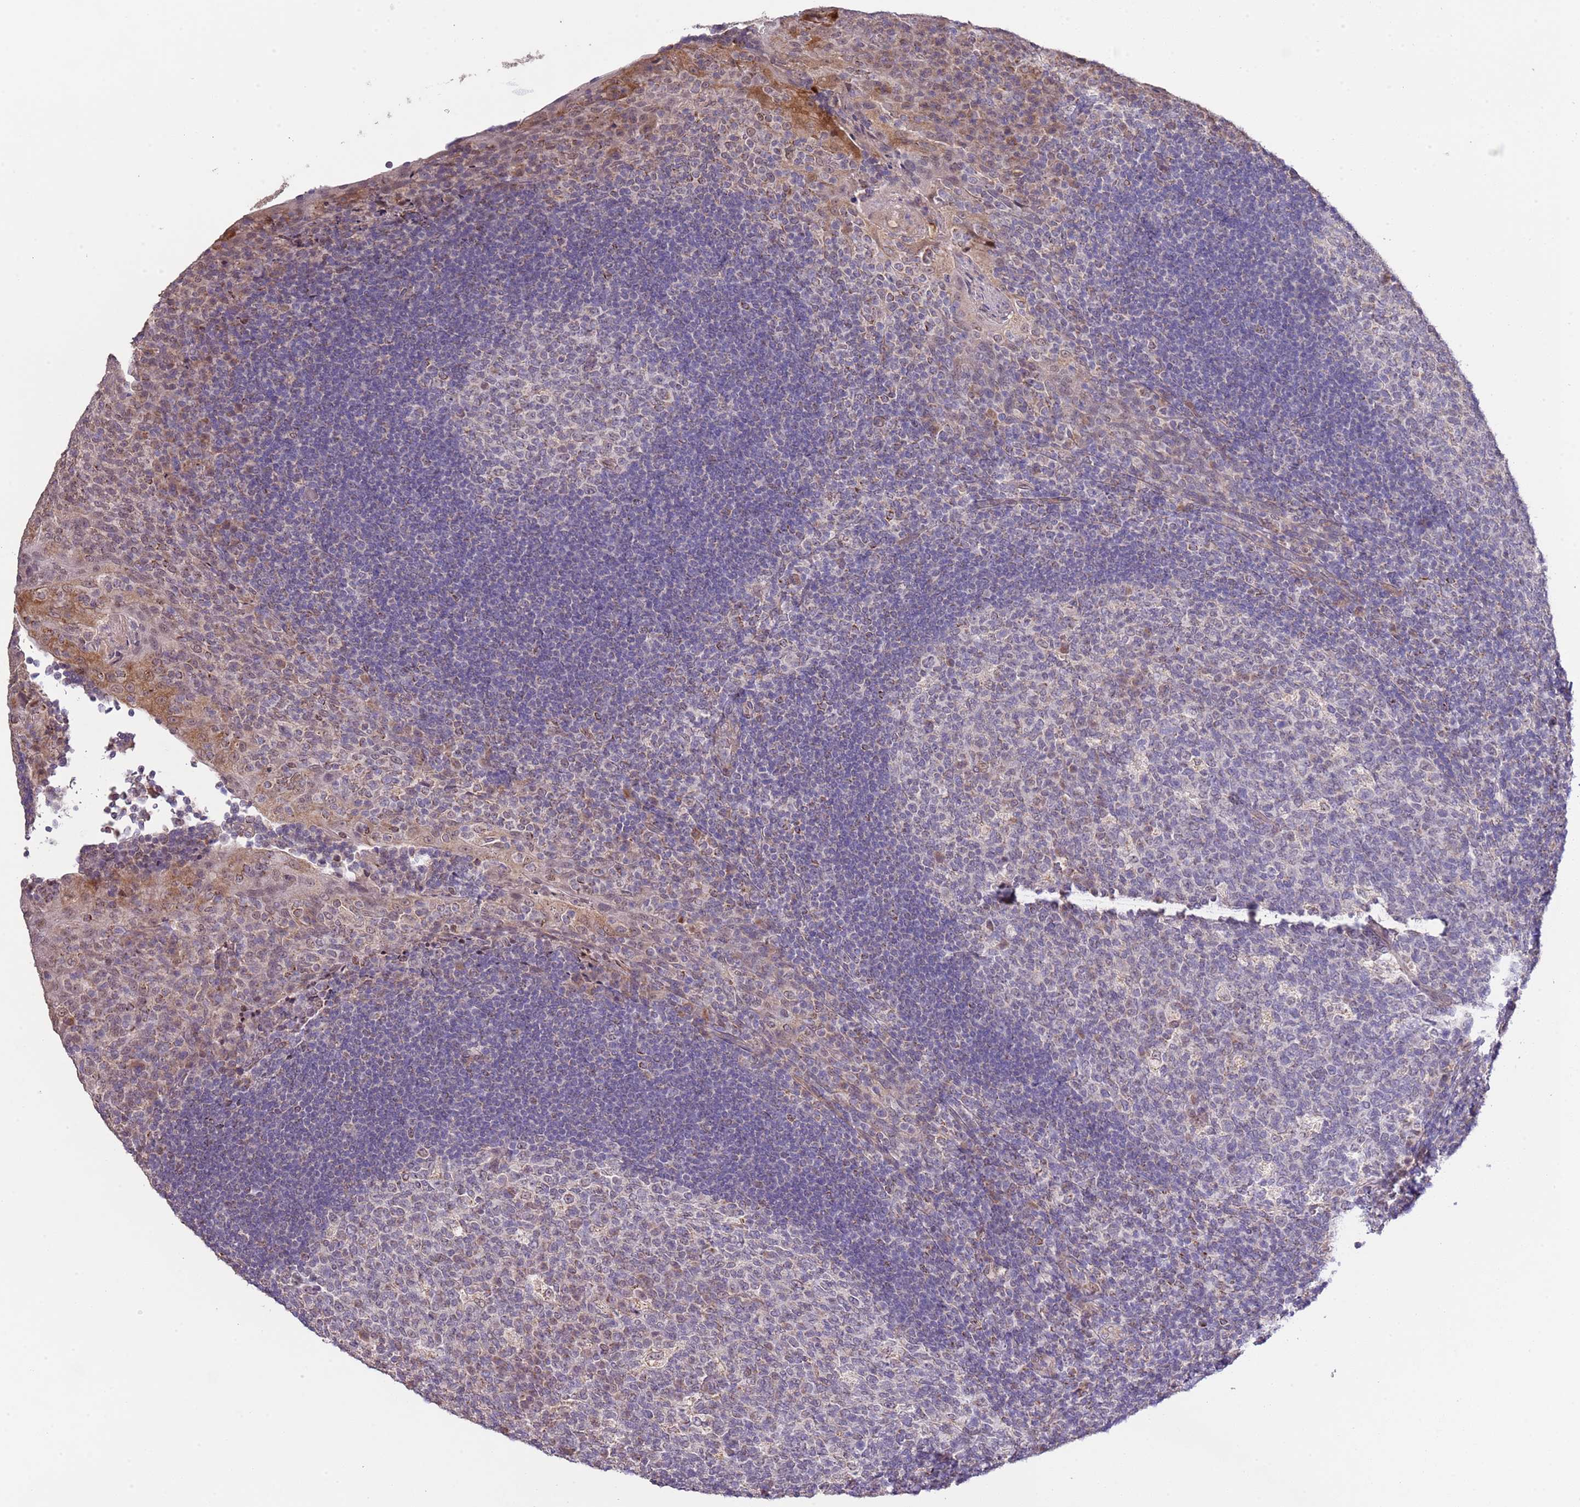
{"staining": {"intensity": "moderate", "quantity": "<25%", "location": "cytoplasmic/membranous"}, "tissue": "tonsil", "cell_type": "Germinal center cells", "image_type": "normal", "snomed": [{"axis": "morphology", "description": "Normal tissue, NOS"}, {"axis": "topography", "description": "Tonsil"}], "caption": "Germinal center cells demonstrate low levels of moderate cytoplasmic/membranous expression in about <25% of cells in benign human tonsil.", "gene": "IVD", "patient": {"sex": "male", "age": 17}}